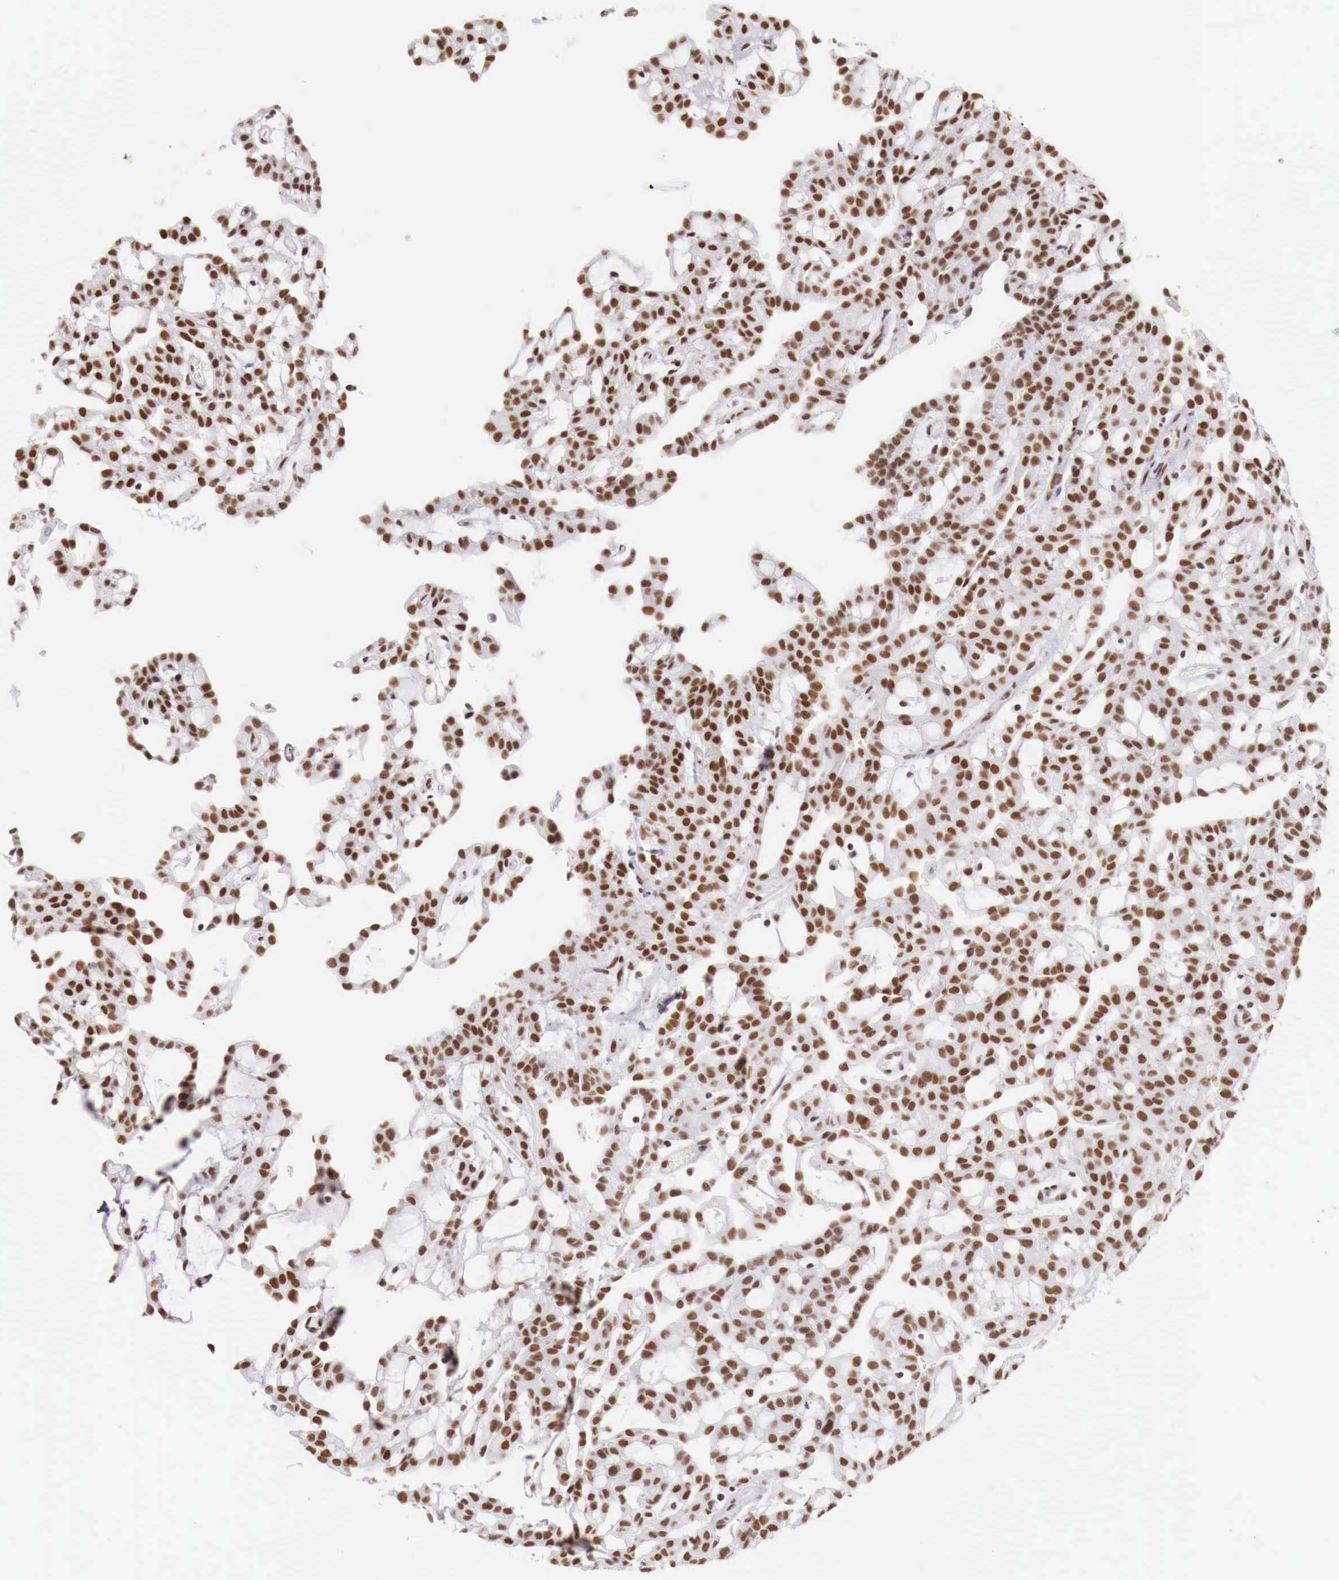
{"staining": {"intensity": "moderate", "quantity": ">75%", "location": "nuclear"}, "tissue": "renal cancer", "cell_type": "Tumor cells", "image_type": "cancer", "snomed": [{"axis": "morphology", "description": "Adenocarcinoma, NOS"}, {"axis": "topography", "description": "Kidney"}], "caption": "Brown immunohistochemical staining in renal adenocarcinoma exhibits moderate nuclear positivity in about >75% of tumor cells.", "gene": "PHF14", "patient": {"sex": "male", "age": 63}}